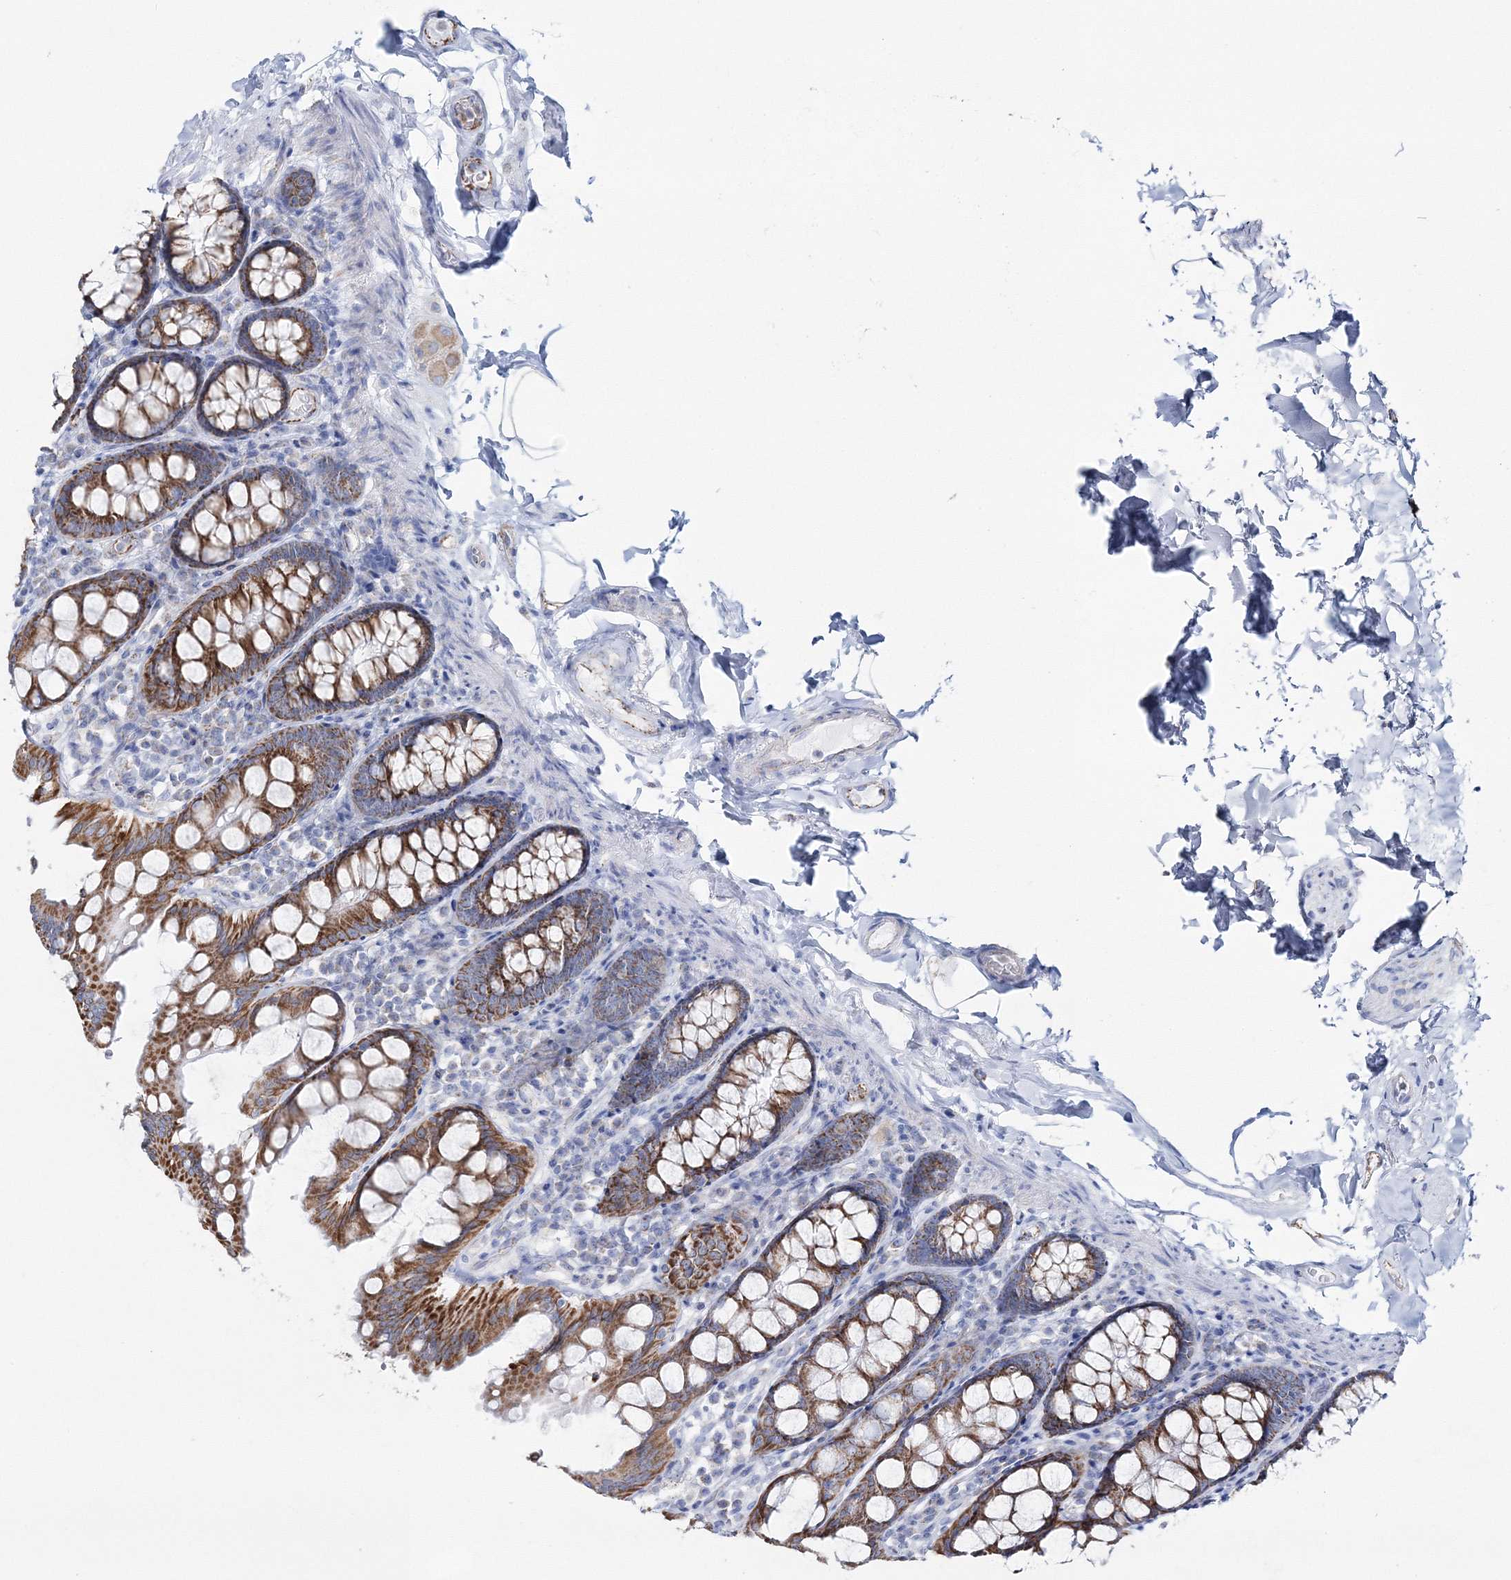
{"staining": {"intensity": "moderate", "quantity": "25%-75%", "location": "cytoplasmic/membranous"}, "tissue": "colon", "cell_type": "Endothelial cells", "image_type": "normal", "snomed": [{"axis": "morphology", "description": "Normal tissue, NOS"}, {"axis": "topography", "description": "Colon"}, {"axis": "topography", "description": "Peripheral nerve tissue"}], "caption": "DAB immunohistochemical staining of normal colon shows moderate cytoplasmic/membranous protein staining in about 25%-75% of endothelial cells.", "gene": "HIBCH", "patient": {"sex": "female", "age": 61}}